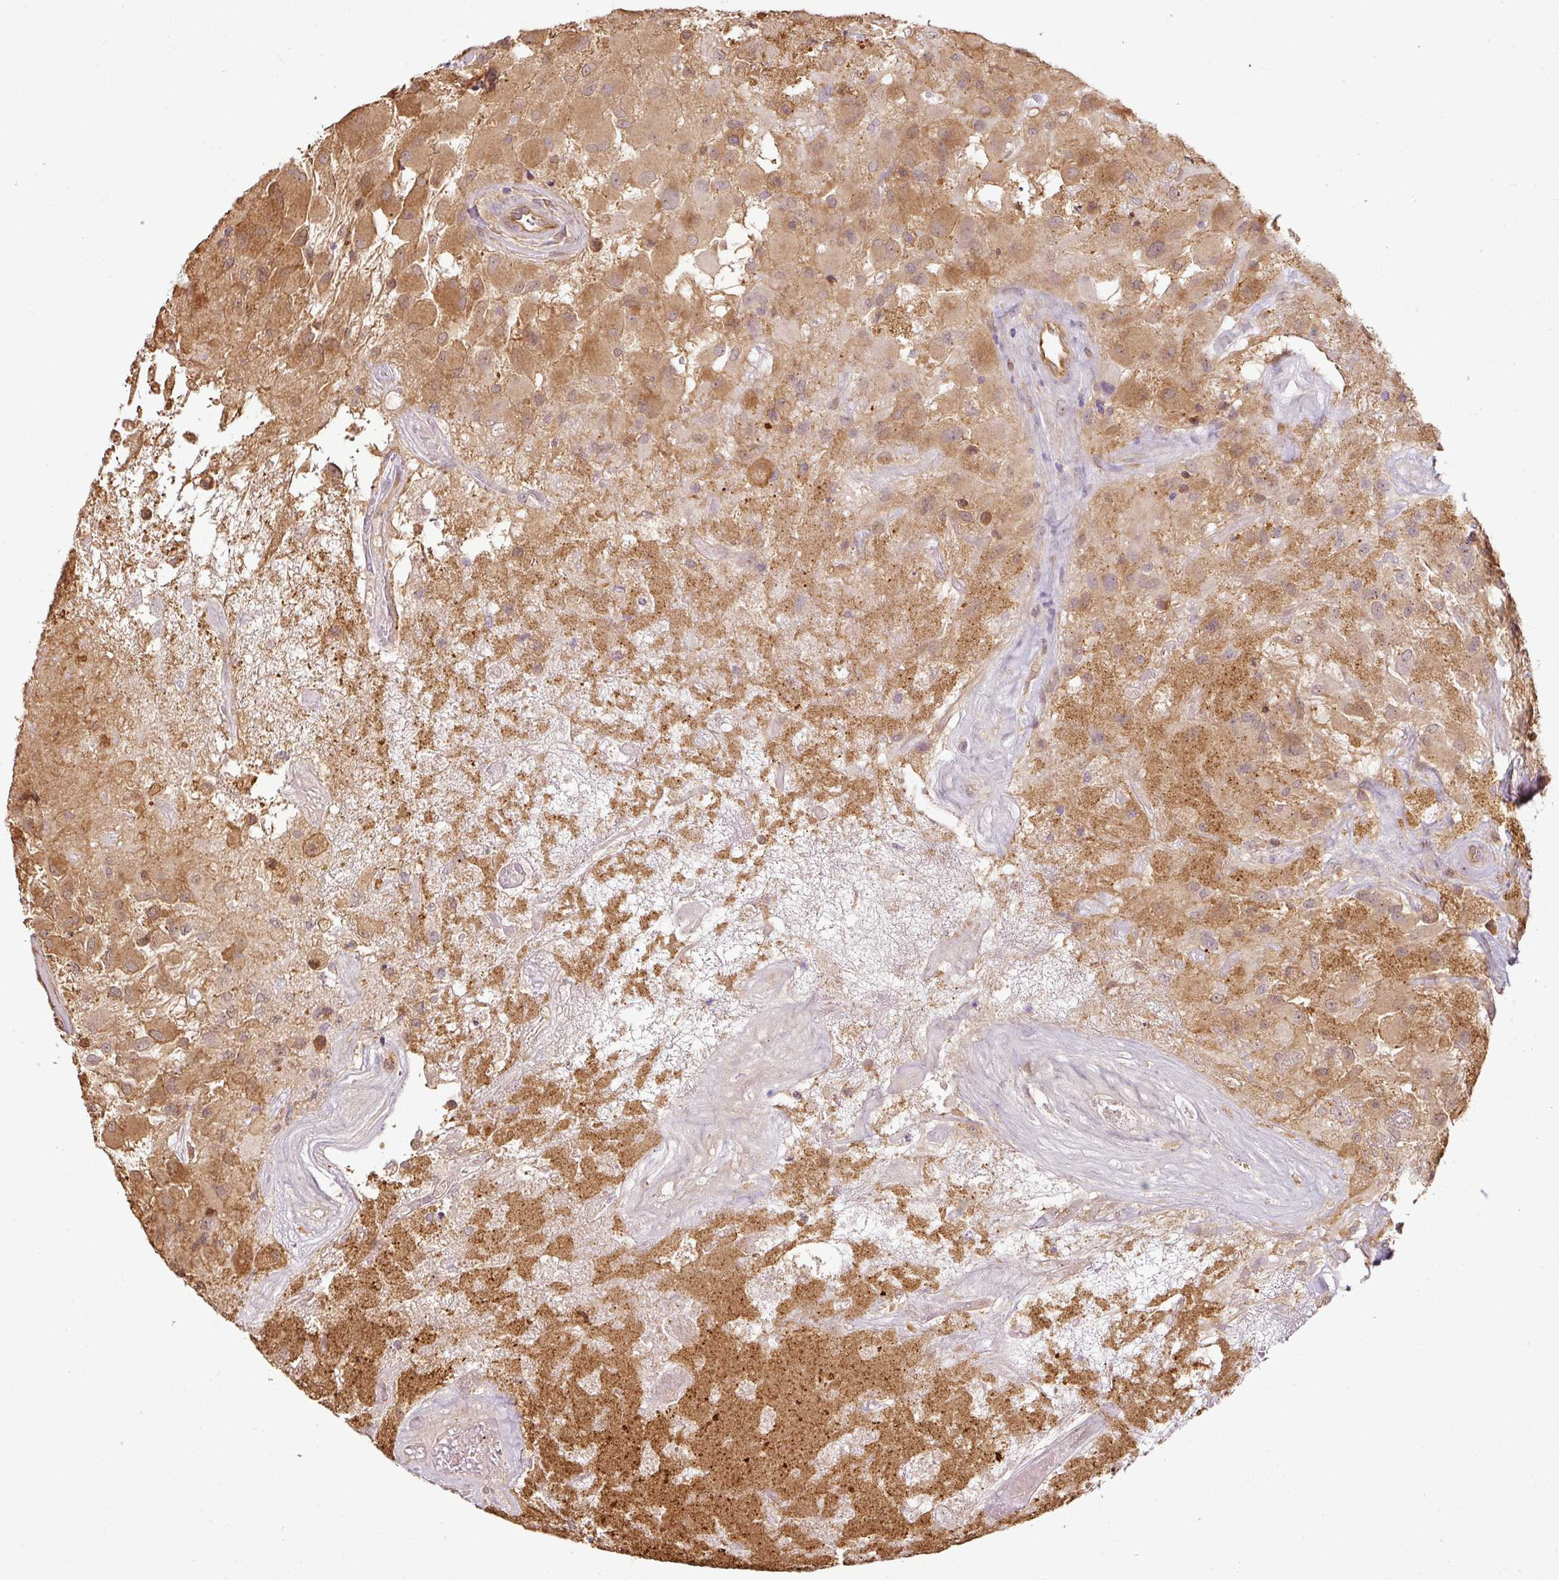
{"staining": {"intensity": "moderate", "quantity": "25%-75%", "location": "cytoplasmic/membranous"}, "tissue": "glioma", "cell_type": "Tumor cells", "image_type": "cancer", "snomed": [{"axis": "morphology", "description": "Glioma, malignant, High grade"}, {"axis": "topography", "description": "Brain"}], "caption": "Protein expression analysis of malignant high-grade glioma demonstrates moderate cytoplasmic/membranous expression in approximately 25%-75% of tumor cells.", "gene": "ANKRD18A", "patient": {"sex": "female", "age": 67}}